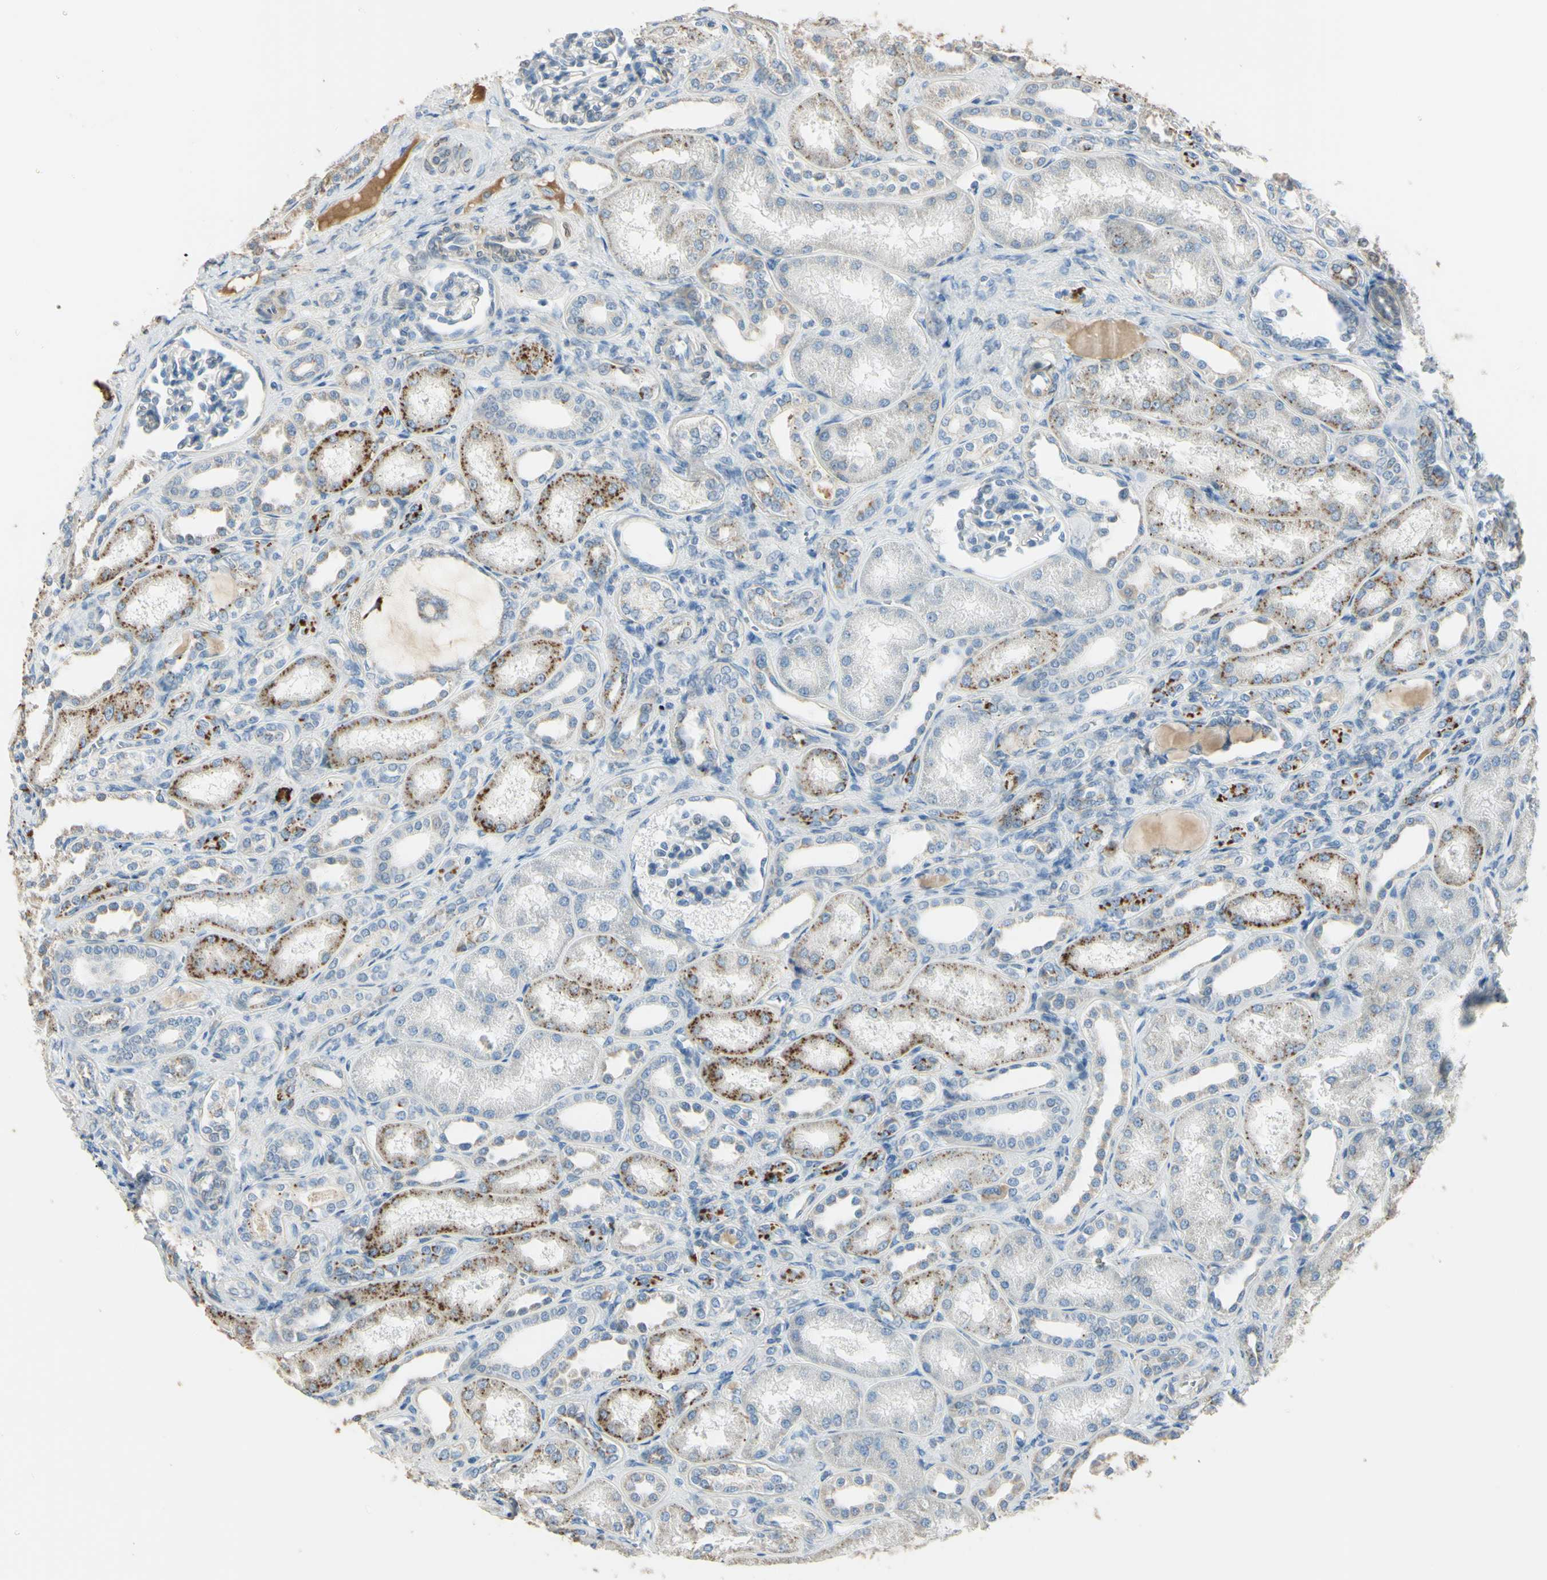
{"staining": {"intensity": "negative", "quantity": "none", "location": "none"}, "tissue": "kidney", "cell_type": "Cells in glomeruli", "image_type": "normal", "snomed": [{"axis": "morphology", "description": "Normal tissue, NOS"}, {"axis": "topography", "description": "Kidney"}], "caption": "Micrograph shows no protein staining in cells in glomeruli of normal kidney. (Stains: DAB immunohistochemistry with hematoxylin counter stain, Microscopy: brightfield microscopy at high magnification).", "gene": "ANGPTL1", "patient": {"sex": "male", "age": 7}}